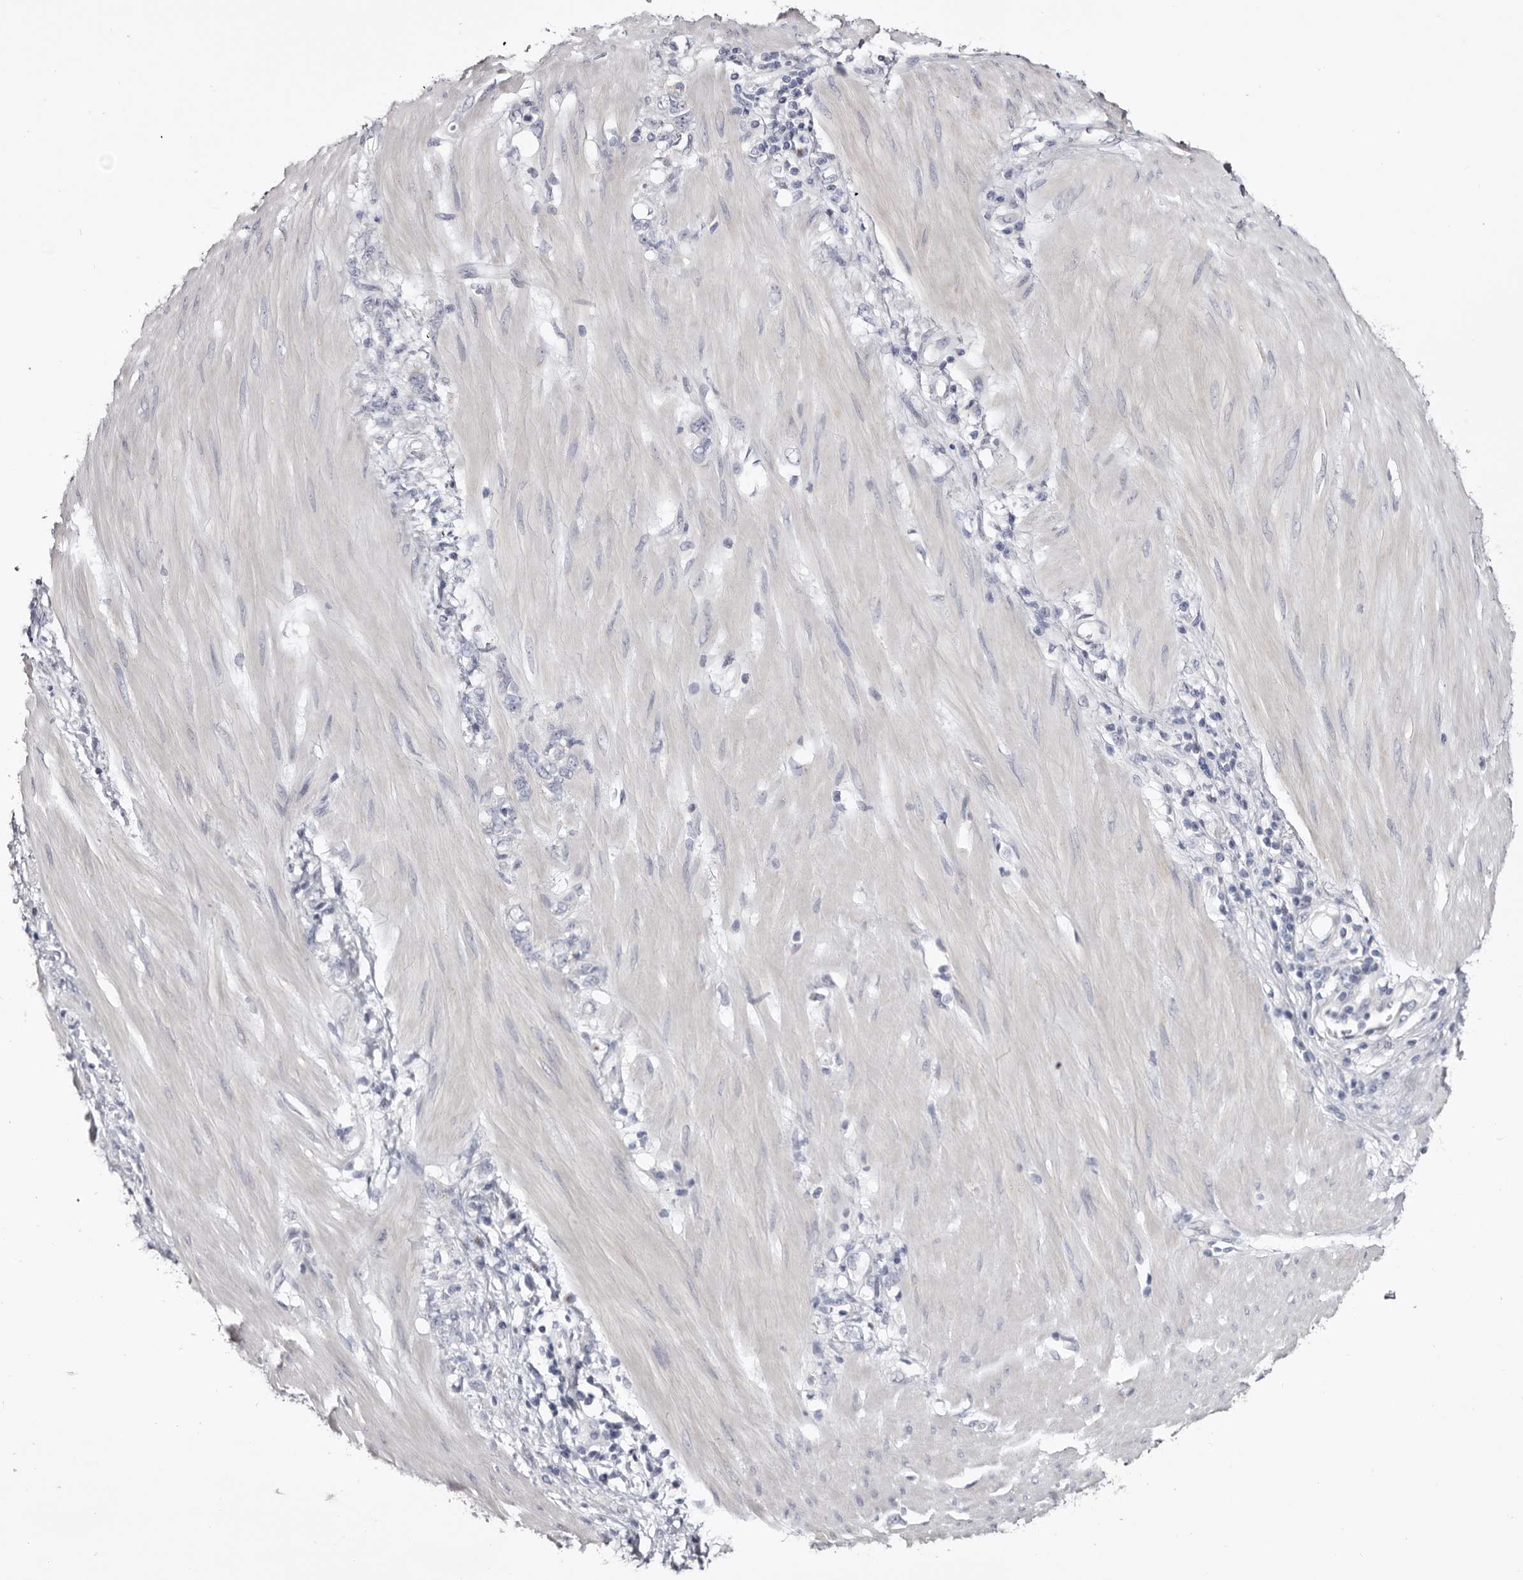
{"staining": {"intensity": "negative", "quantity": "none", "location": "none"}, "tissue": "stomach cancer", "cell_type": "Tumor cells", "image_type": "cancer", "snomed": [{"axis": "morphology", "description": "Adenocarcinoma, NOS"}, {"axis": "topography", "description": "Stomach"}], "caption": "High power microscopy micrograph of an IHC photomicrograph of stomach cancer, revealing no significant staining in tumor cells.", "gene": "CASQ1", "patient": {"sex": "female", "age": 76}}